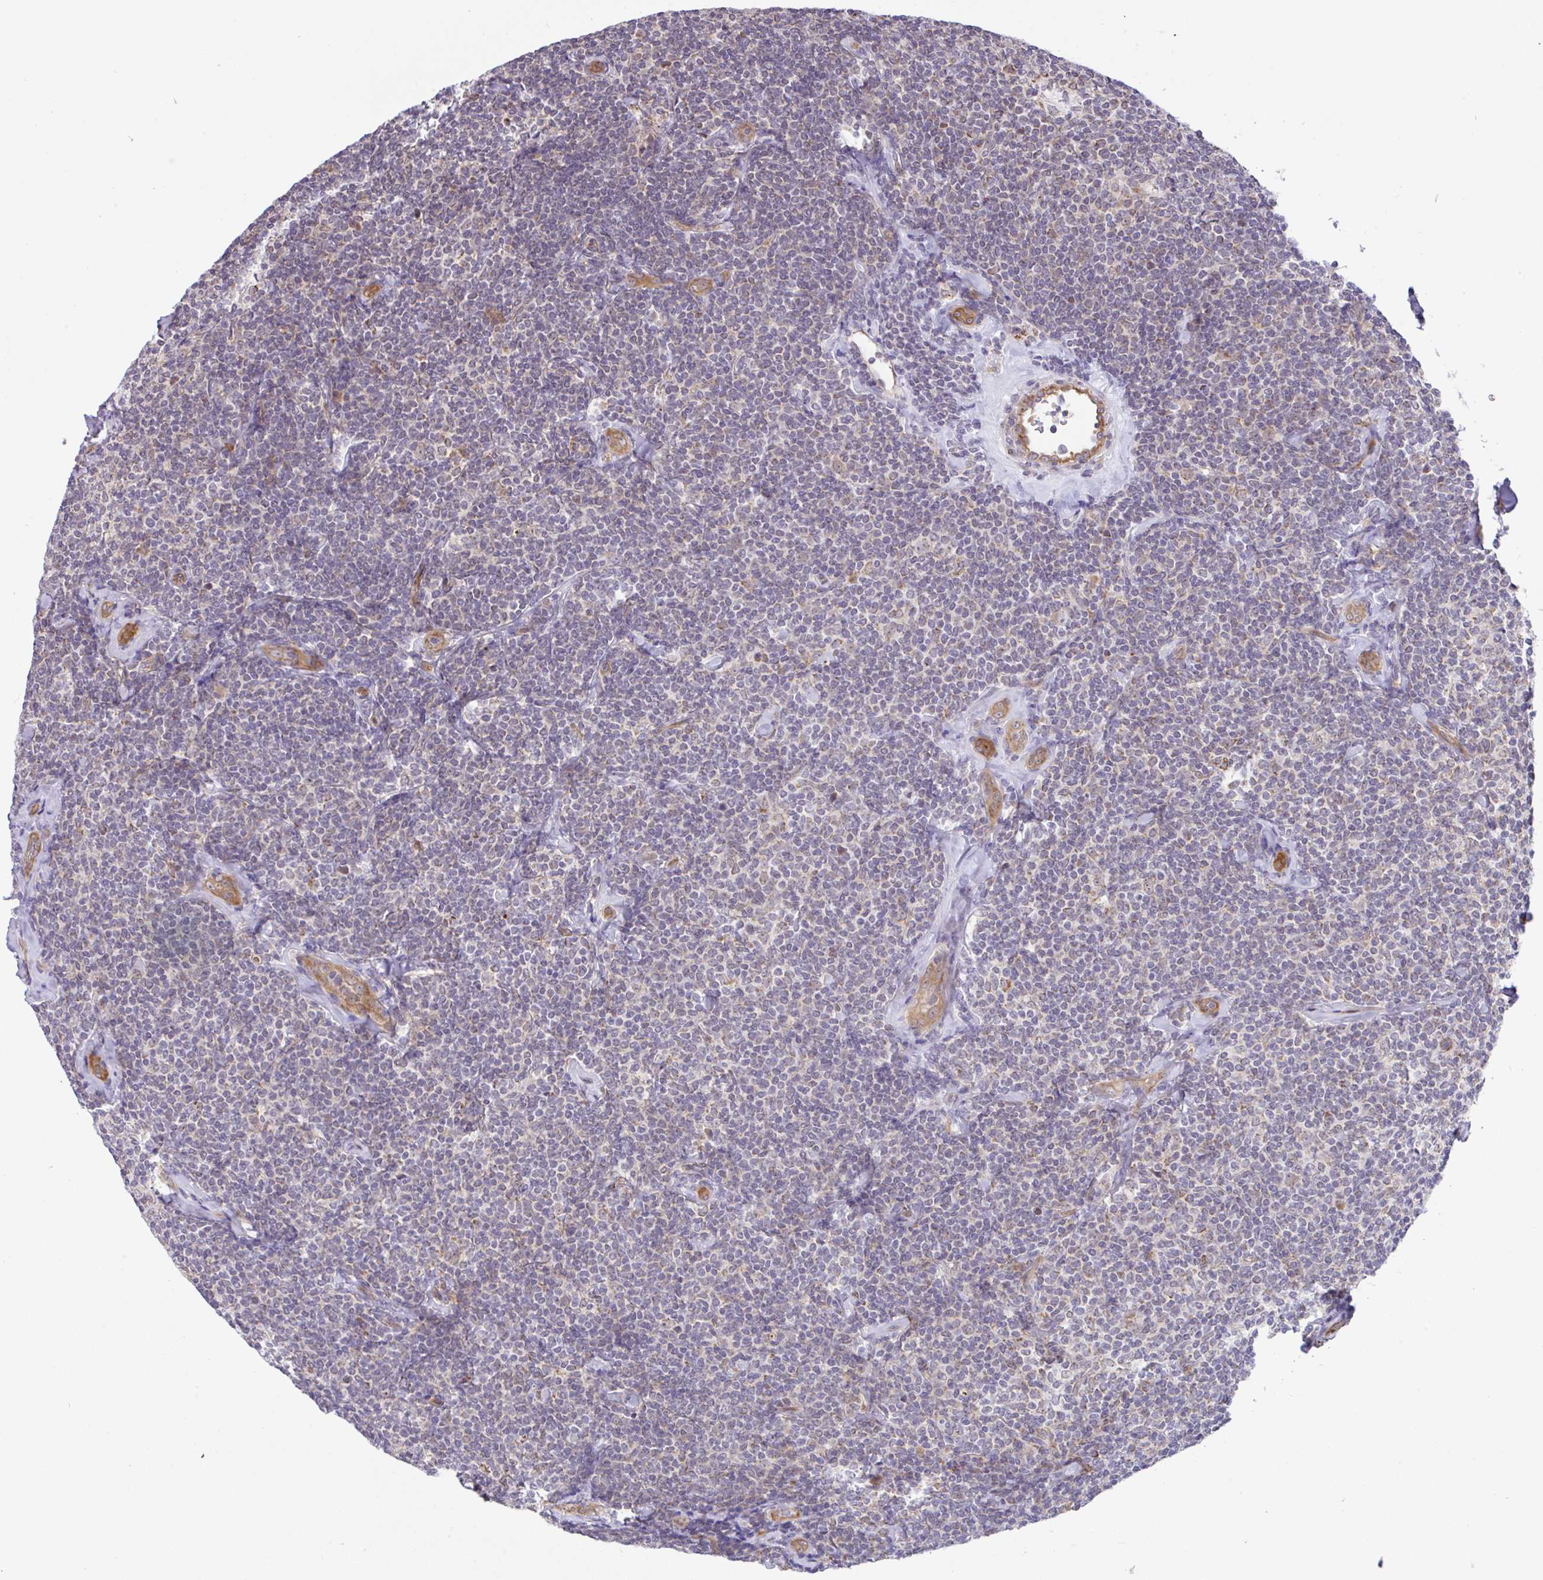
{"staining": {"intensity": "weak", "quantity": "<25%", "location": "cytoplasmic/membranous"}, "tissue": "lymphoma", "cell_type": "Tumor cells", "image_type": "cancer", "snomed": [{"axis": "morphology", "description": "Malignant lymphoma, non-Hodgkin's type, Low grade"}, {"axis": "topography", "description": "Lymph node"}], "caption": "DAB (3,3'-diaminobenzidine) immunohistochemical staining of human malignant lymphoma, non-Hodgkin's type (low-grade) exhibits no significant staining in tumor cells.", "gene": "DLEU7", "patient": {"sex": "female", "age": 56}}